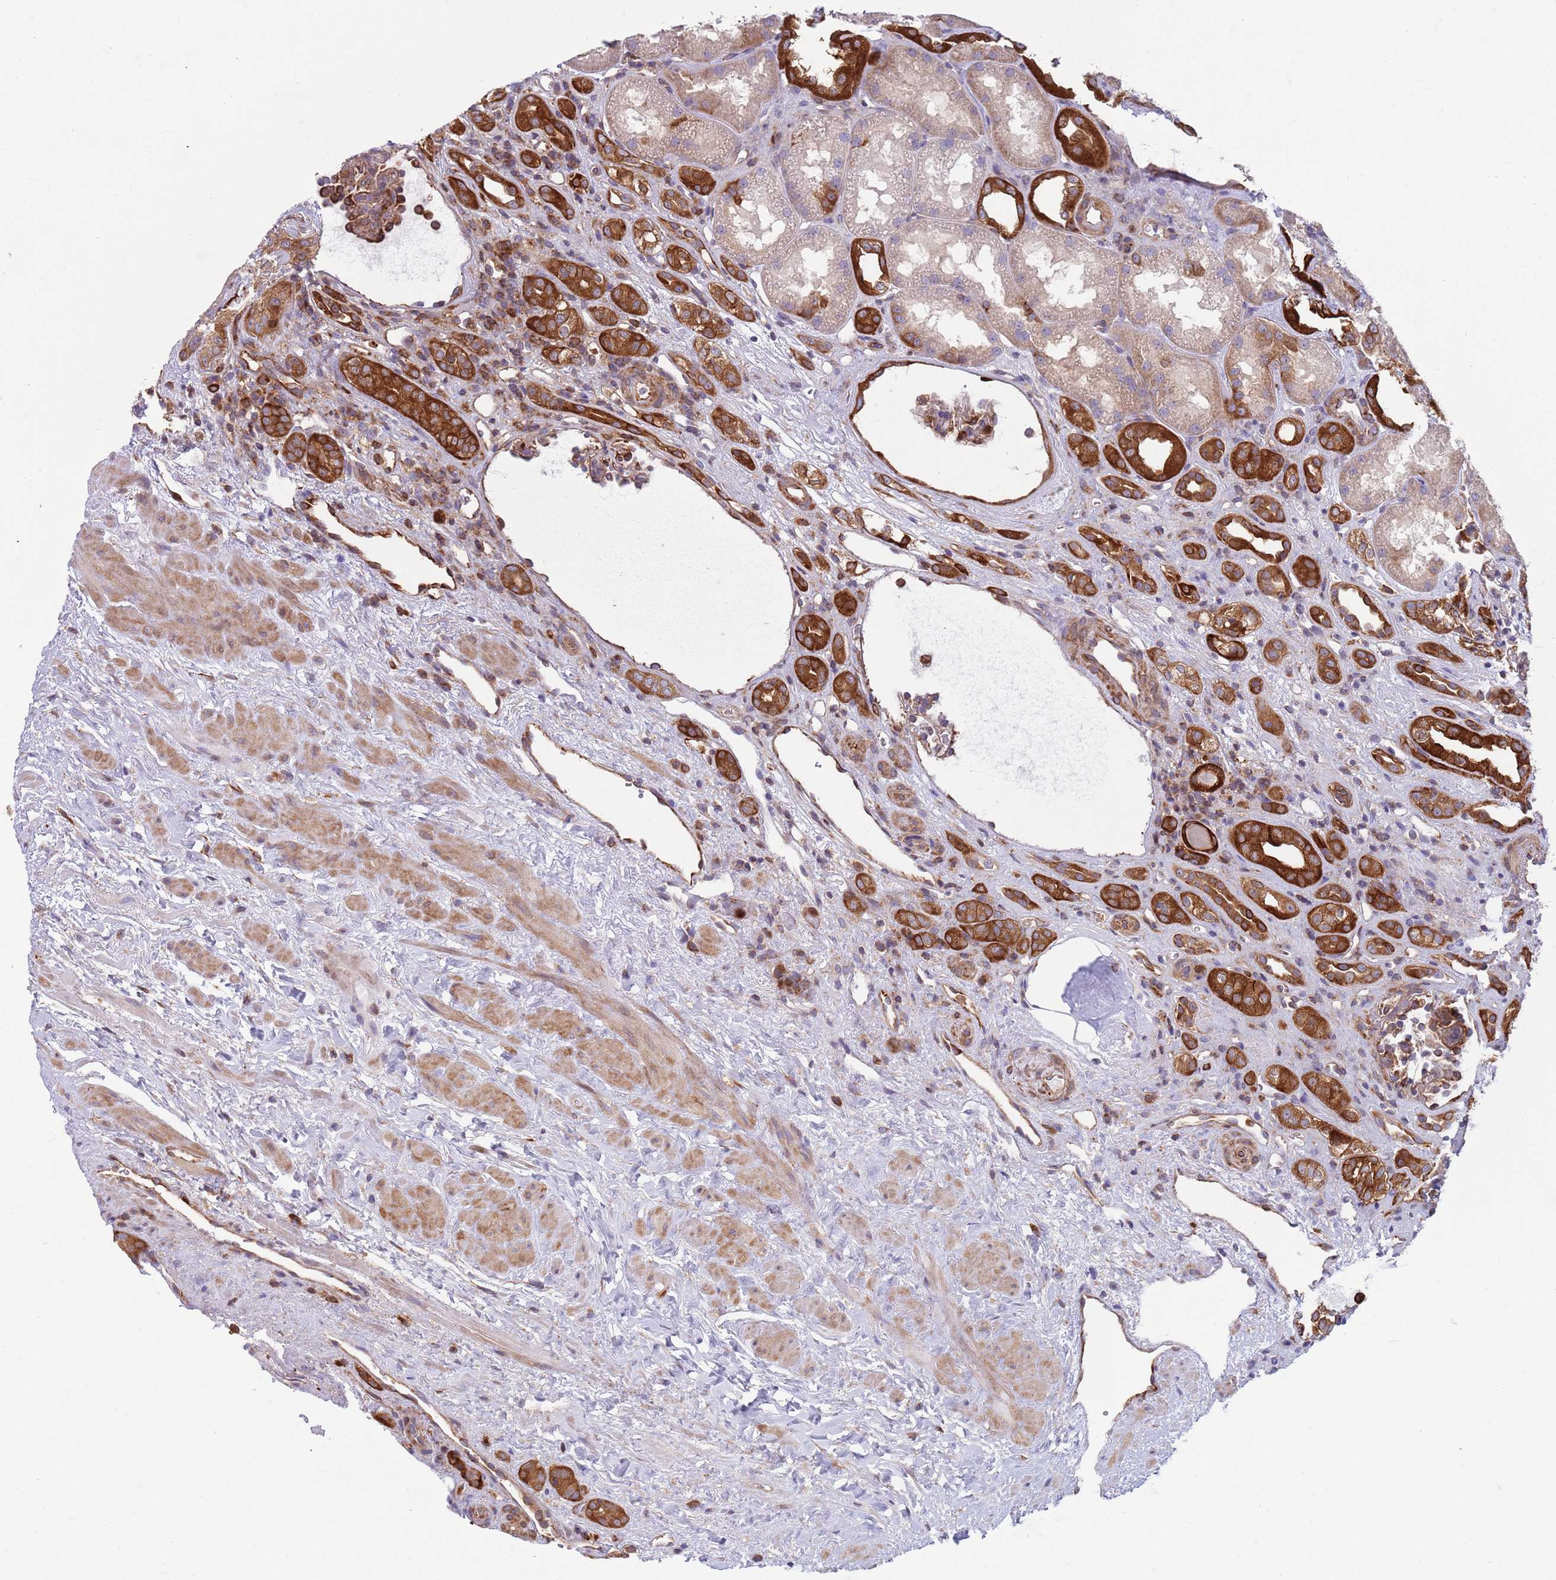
{"staining": {"intensity": "weak", "quantity": "<25%", "location": "cytoplasmic/membranous"}, "tissue": "kidney", "cell_type": "Cells in glomeruli", "image_type": "normal", "snomed": [{"axis": "morphology", "description": "Normal tissue, NOS"}, {"axis": "topography", "description": "Kidney"}], "caption": "Immunohistochemistry image of normal kidney: human kidney stained with DAB exhibits no significant protein positivity in cells in glomeruli. The staining was performed using DAB (3,3'-diaminobenzidine) to visualize the protein expression in brown, while the nuclei were stained in blue with hematoxylin (Magnification: 20x).", "gene": "ZMYM5", "patient": {"sex": "male", "age": 61}}